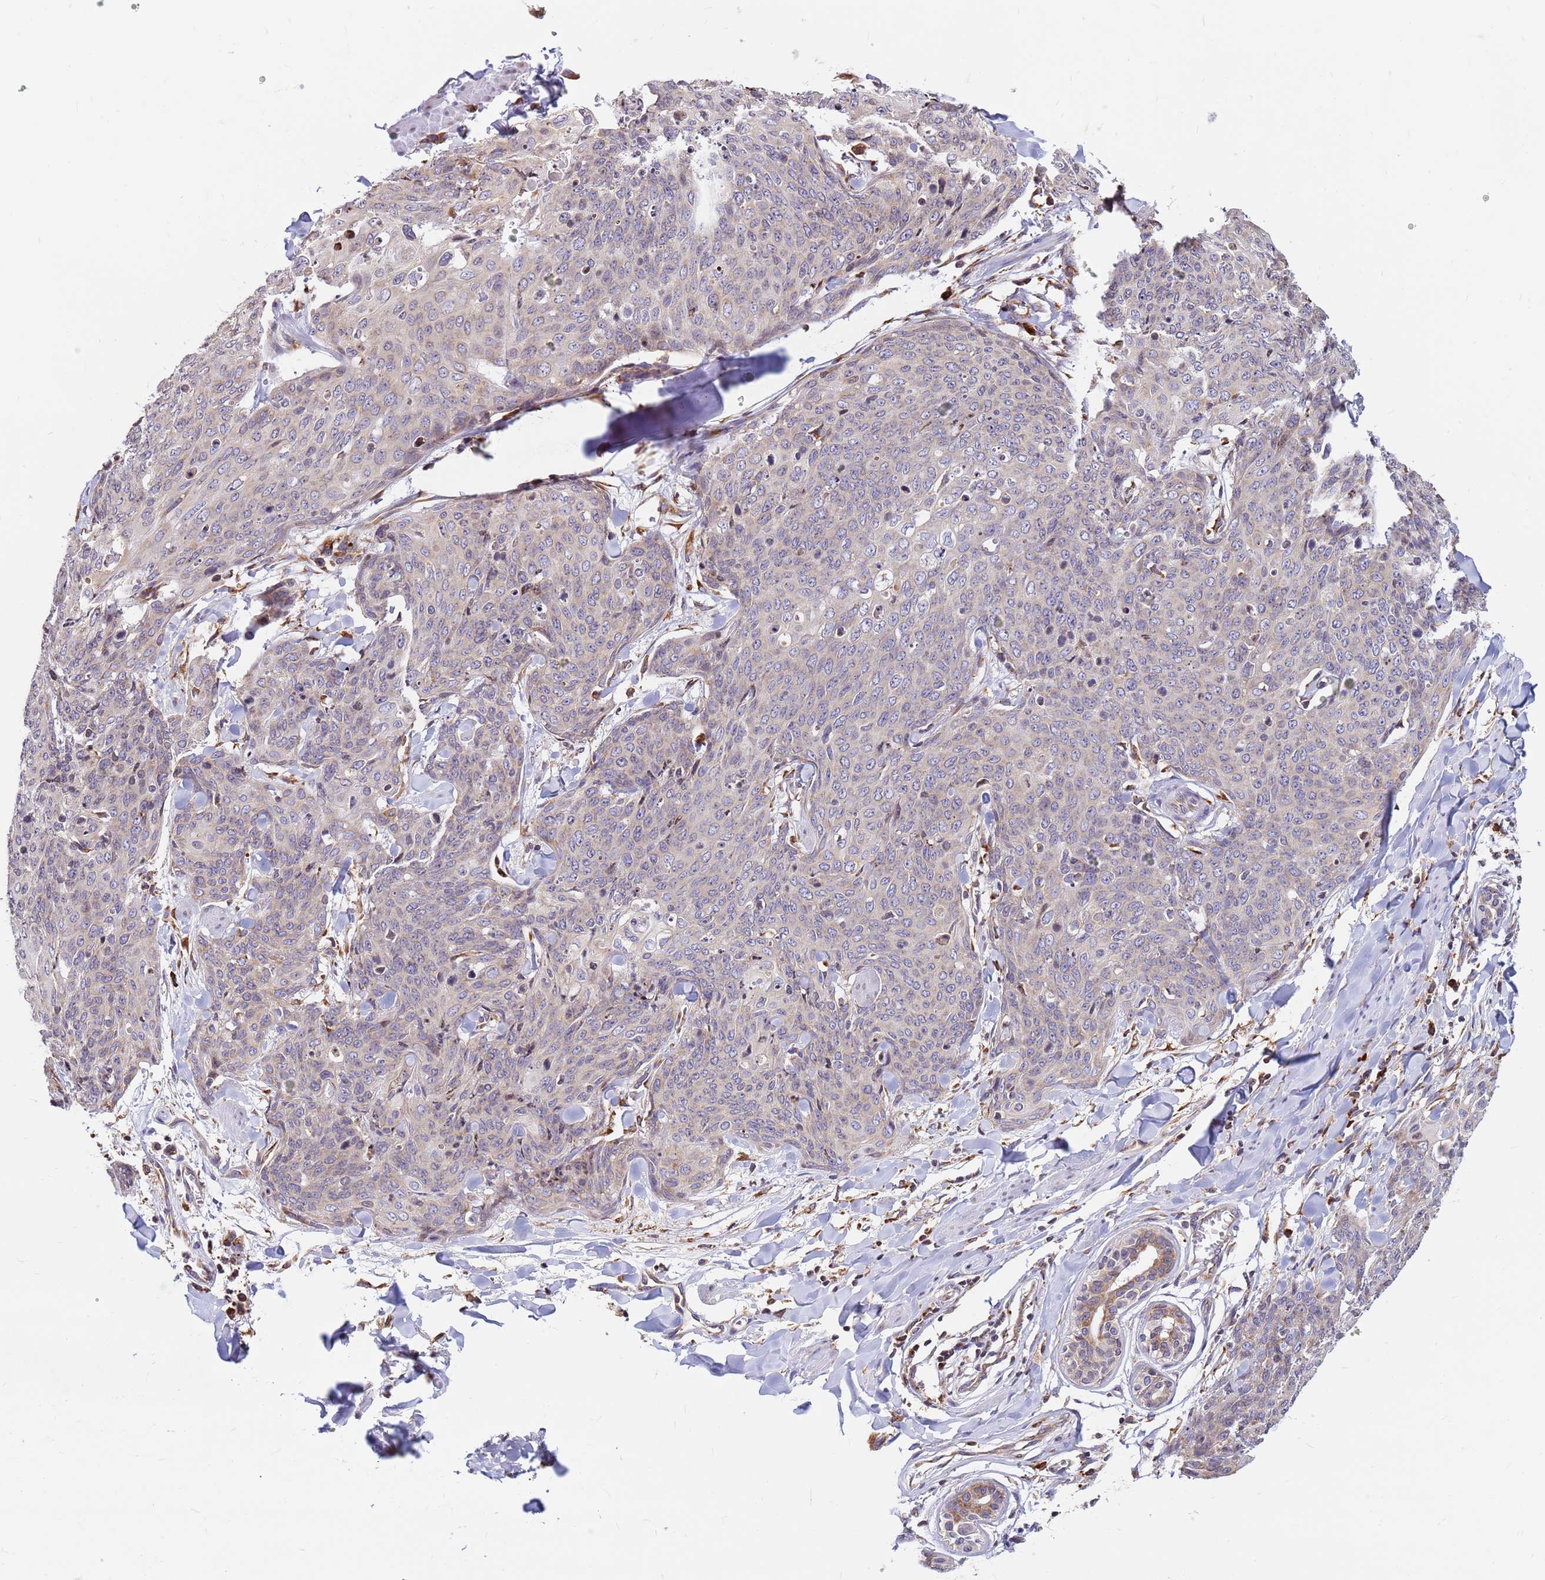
{"staining": {"intensity": "negative", "quantity": "none", "location": "none"}, "tissue": "skin cancer", "cell_type": "Tumor cells", "image_type": "cancer", "snomed": [{"axis": "morphology", "description": "Squamous cell carcinoma, NOS"}, {"axis": "topography", "description": "Skin"}, {"axis": "topography", "description": "Vulva"}], "caption": "Human skin cancer stained for a protein using IHC shows no staining in tumor cells.", "gene": "SSR4", "patient": {"sex": "female", "age": 85}}